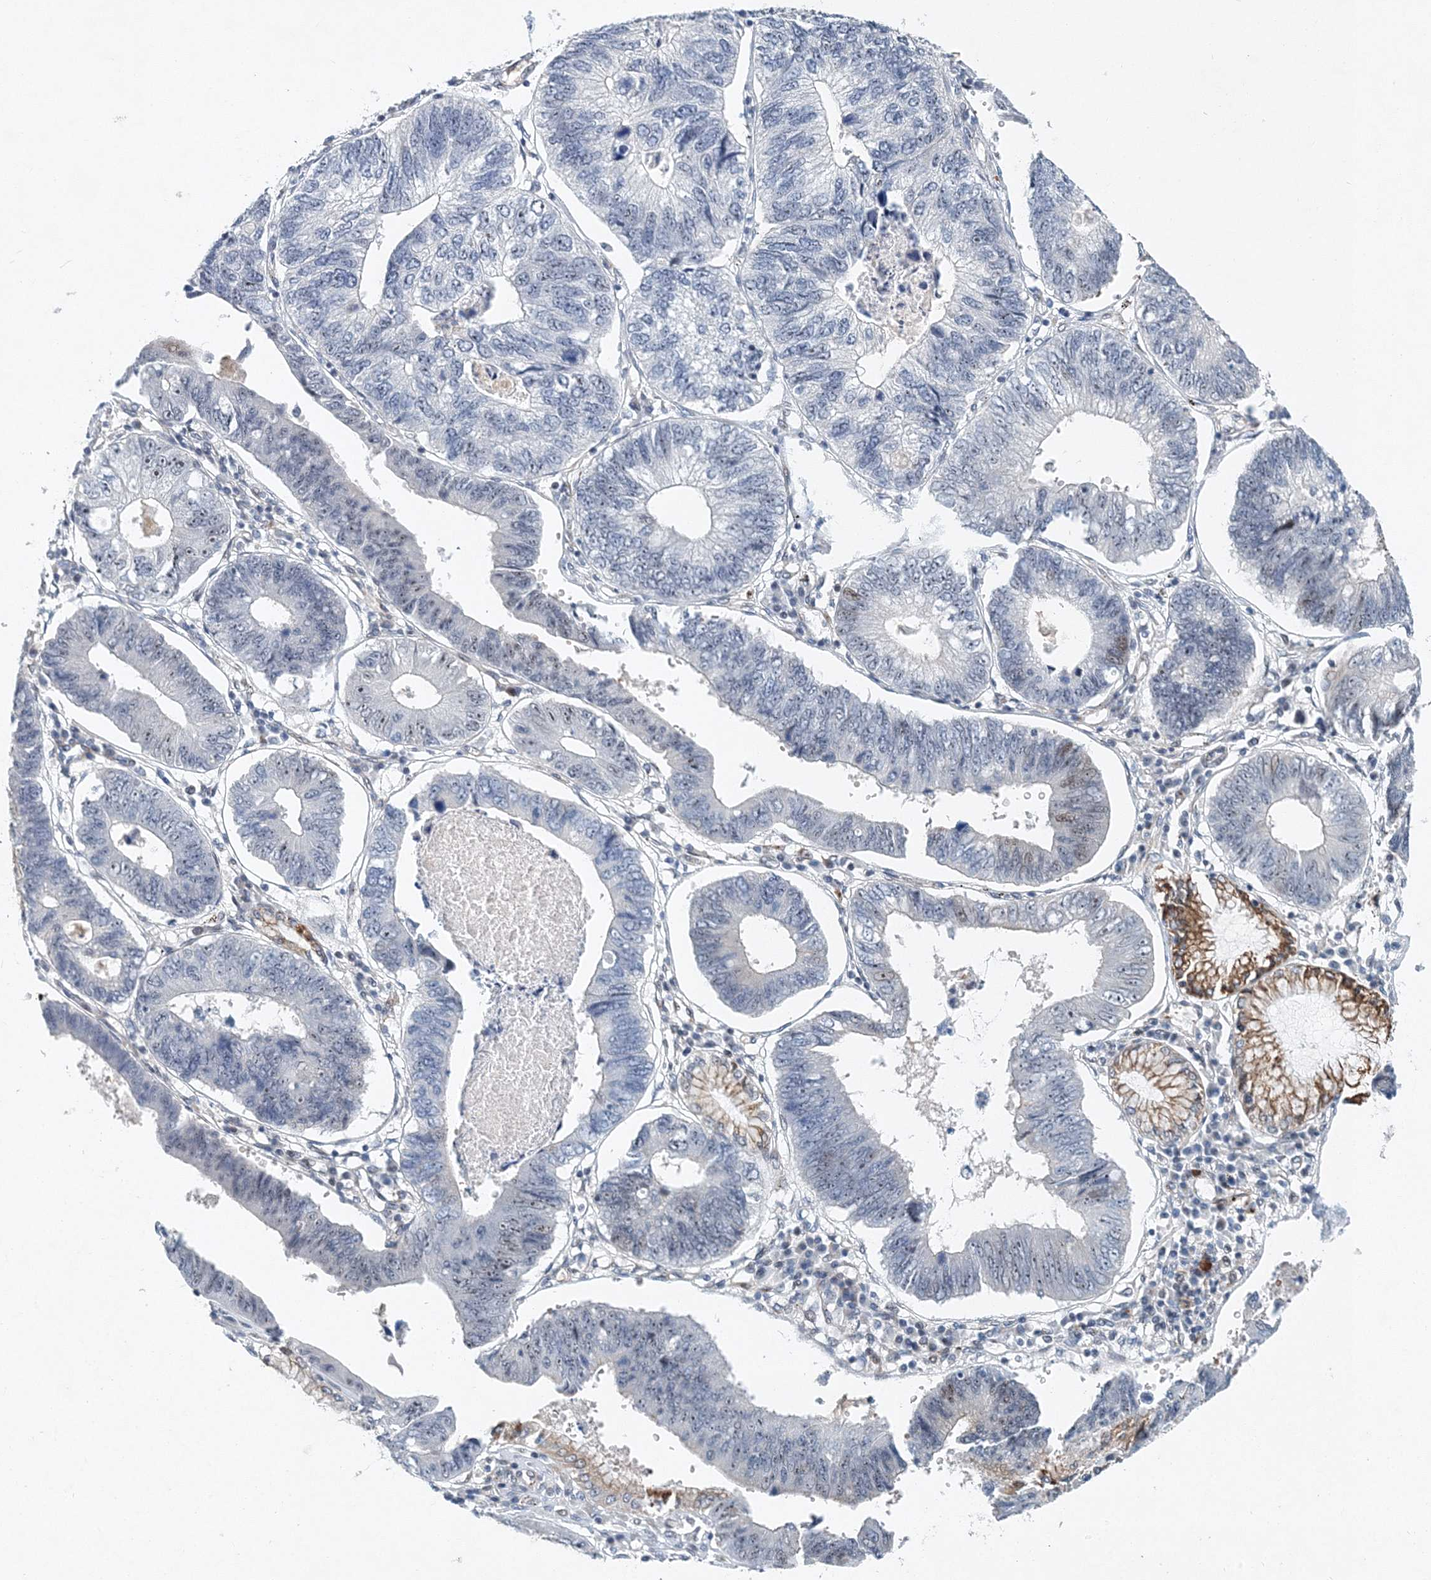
{"staining": {"intensity": "weak", "quantity": "<25%", "location": "nuclear"}, "tissue": "stomach cancer", "cell_type": "Tumor cells", "image_type": "cancer", "snomed": [{"axis": "morphology", "description": "Adenocarcinoma, NOS"}, {"axis": "topography", "description": "Stomach"}], "caption": "Tumor cells show no significant expression in stomach cancer (adenocarcinoma).", "gene": "UIMC1", "patient": {"sex": "male", "age": 59}}